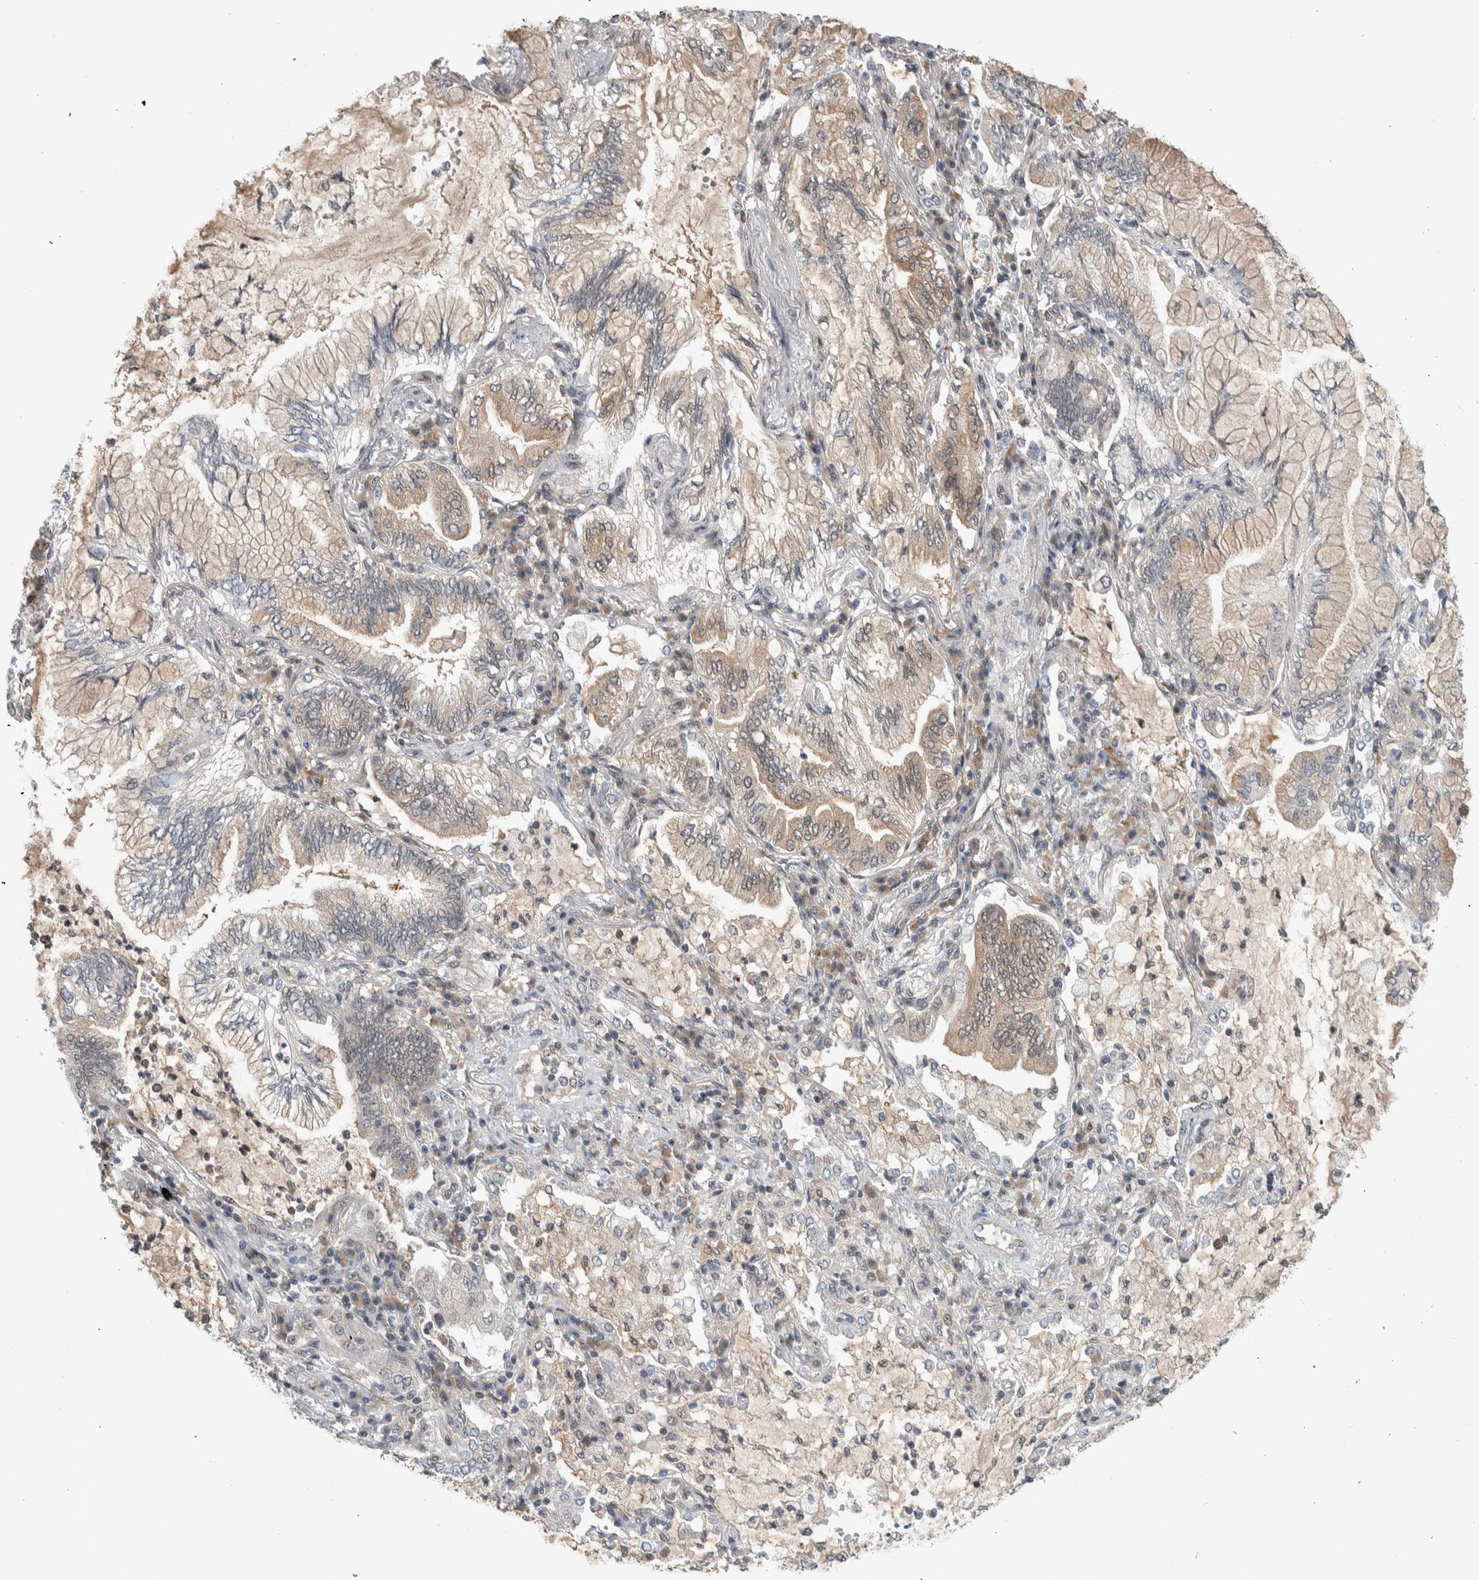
{"staining": {"intensity": "weak", "quantity": "25%-75%", "location": "cytoplasmic/membranous"}, "tissue": "lung cancer", "cell_type": "Tumor cells", "image_type": "cancer", "snomed": [{"axis": "morphology", "description": "Adenocarcinoma, NOS"}, {"axis": "topography", "description": "Lung"}], "caption": "Protein analysis of lung adenocarcinoma tissue displays weak cytoplasmic/membranous expression in approximately 25%-75% of tumor cells.", "gene": "CCDC43", "patient": {"sex": "female", "age": 70}}